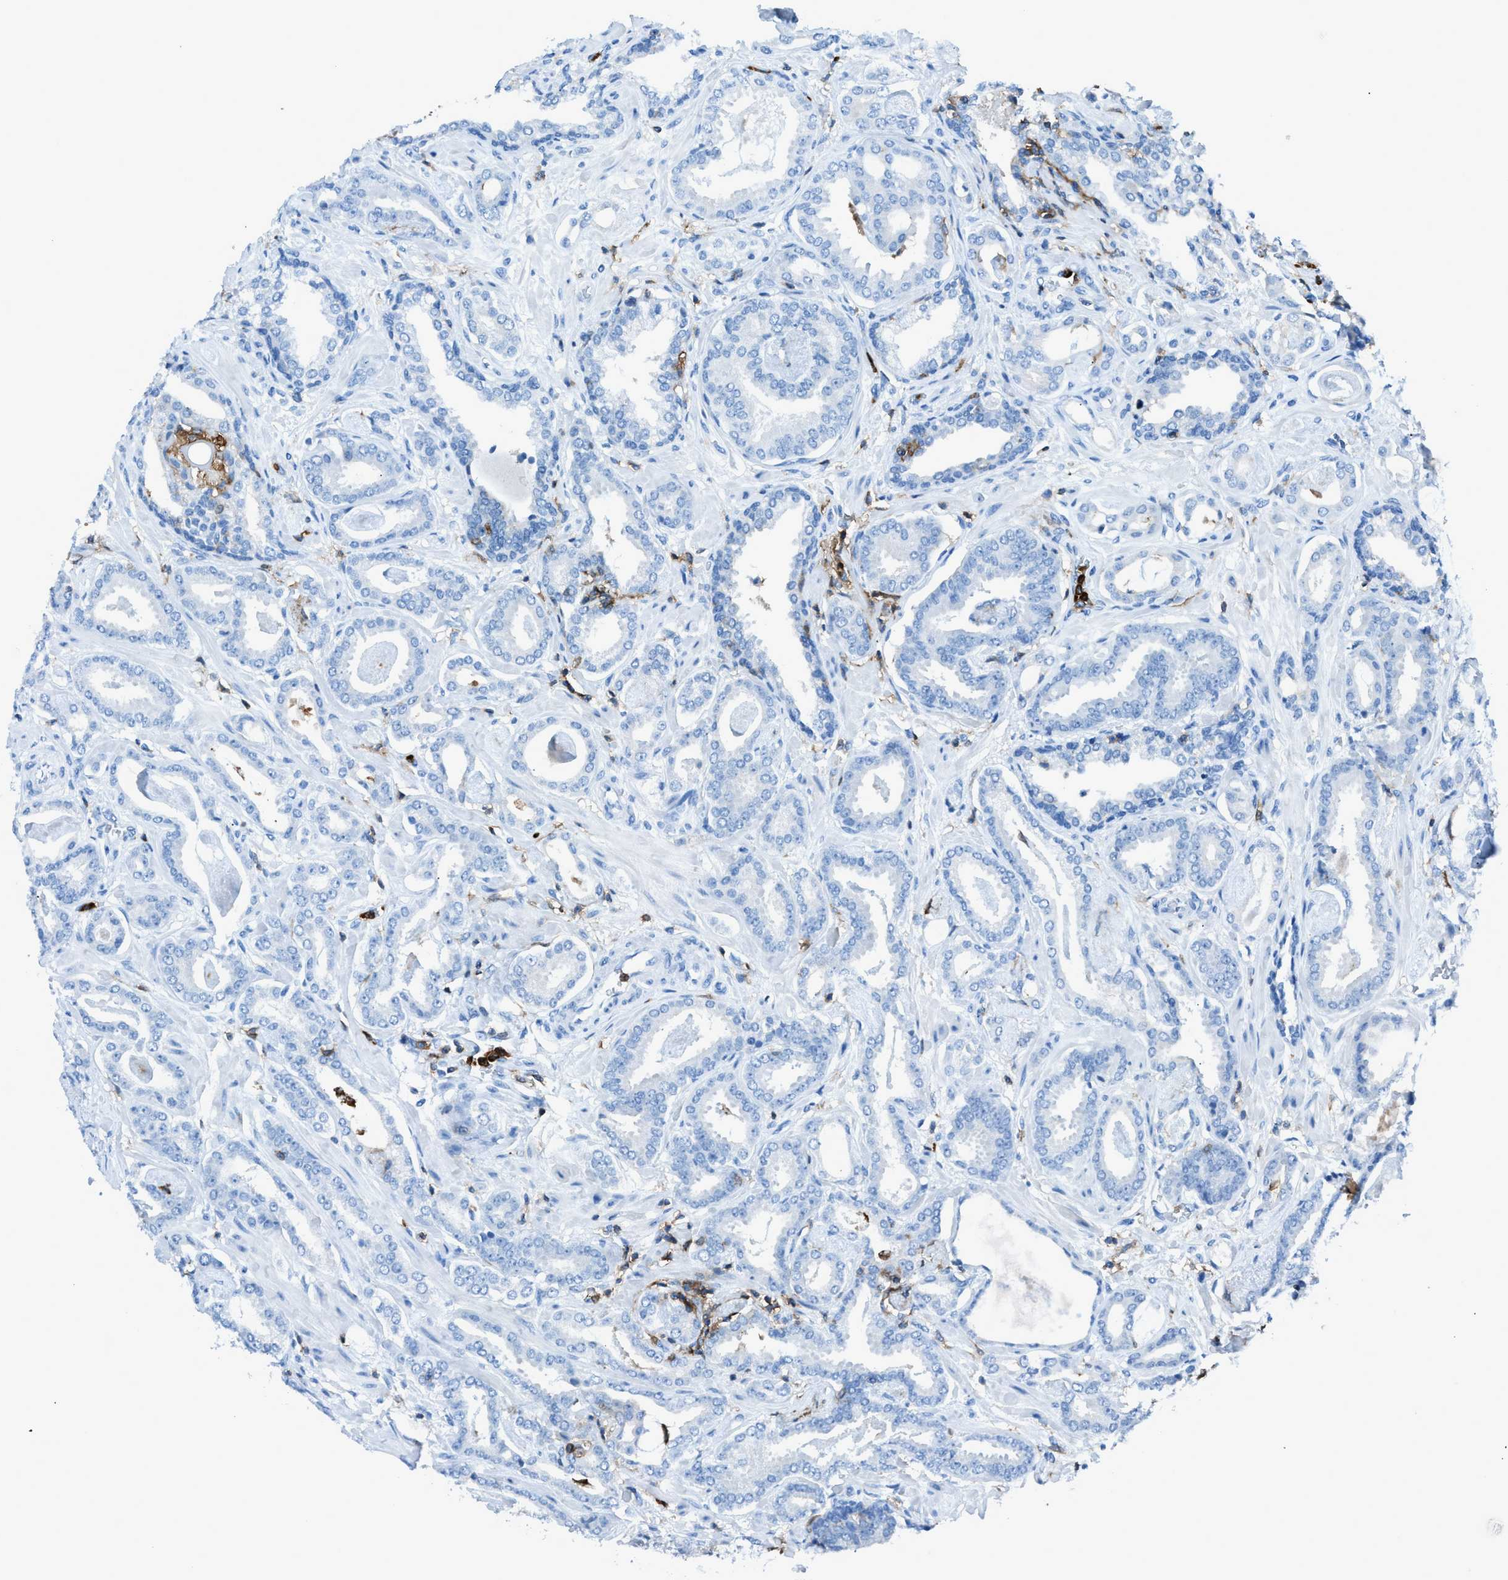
{"staining": {"intensity": "negative", "quantity": "none", "location": "none"}, "tissue": "prostate cancer", "cell_type": "Tumor cells", "image_type": "cancer", "snomed": [{"axis": "morphology", "description": "Adenocarcinoma, Low grade"}, {"axis": "topography", "description": "Prostate"}], "caption": "Photomicrograph shows no protein expression in tumor cells of low-grade adenocarcinoma (prostate) tissue. Brightfield microscopy of IHC stained with DAB (brown) and hematoxylin (blue), captured at high magnification.", "gene": "ITGB2", "patient": {"sex": "male", "age": 53}}